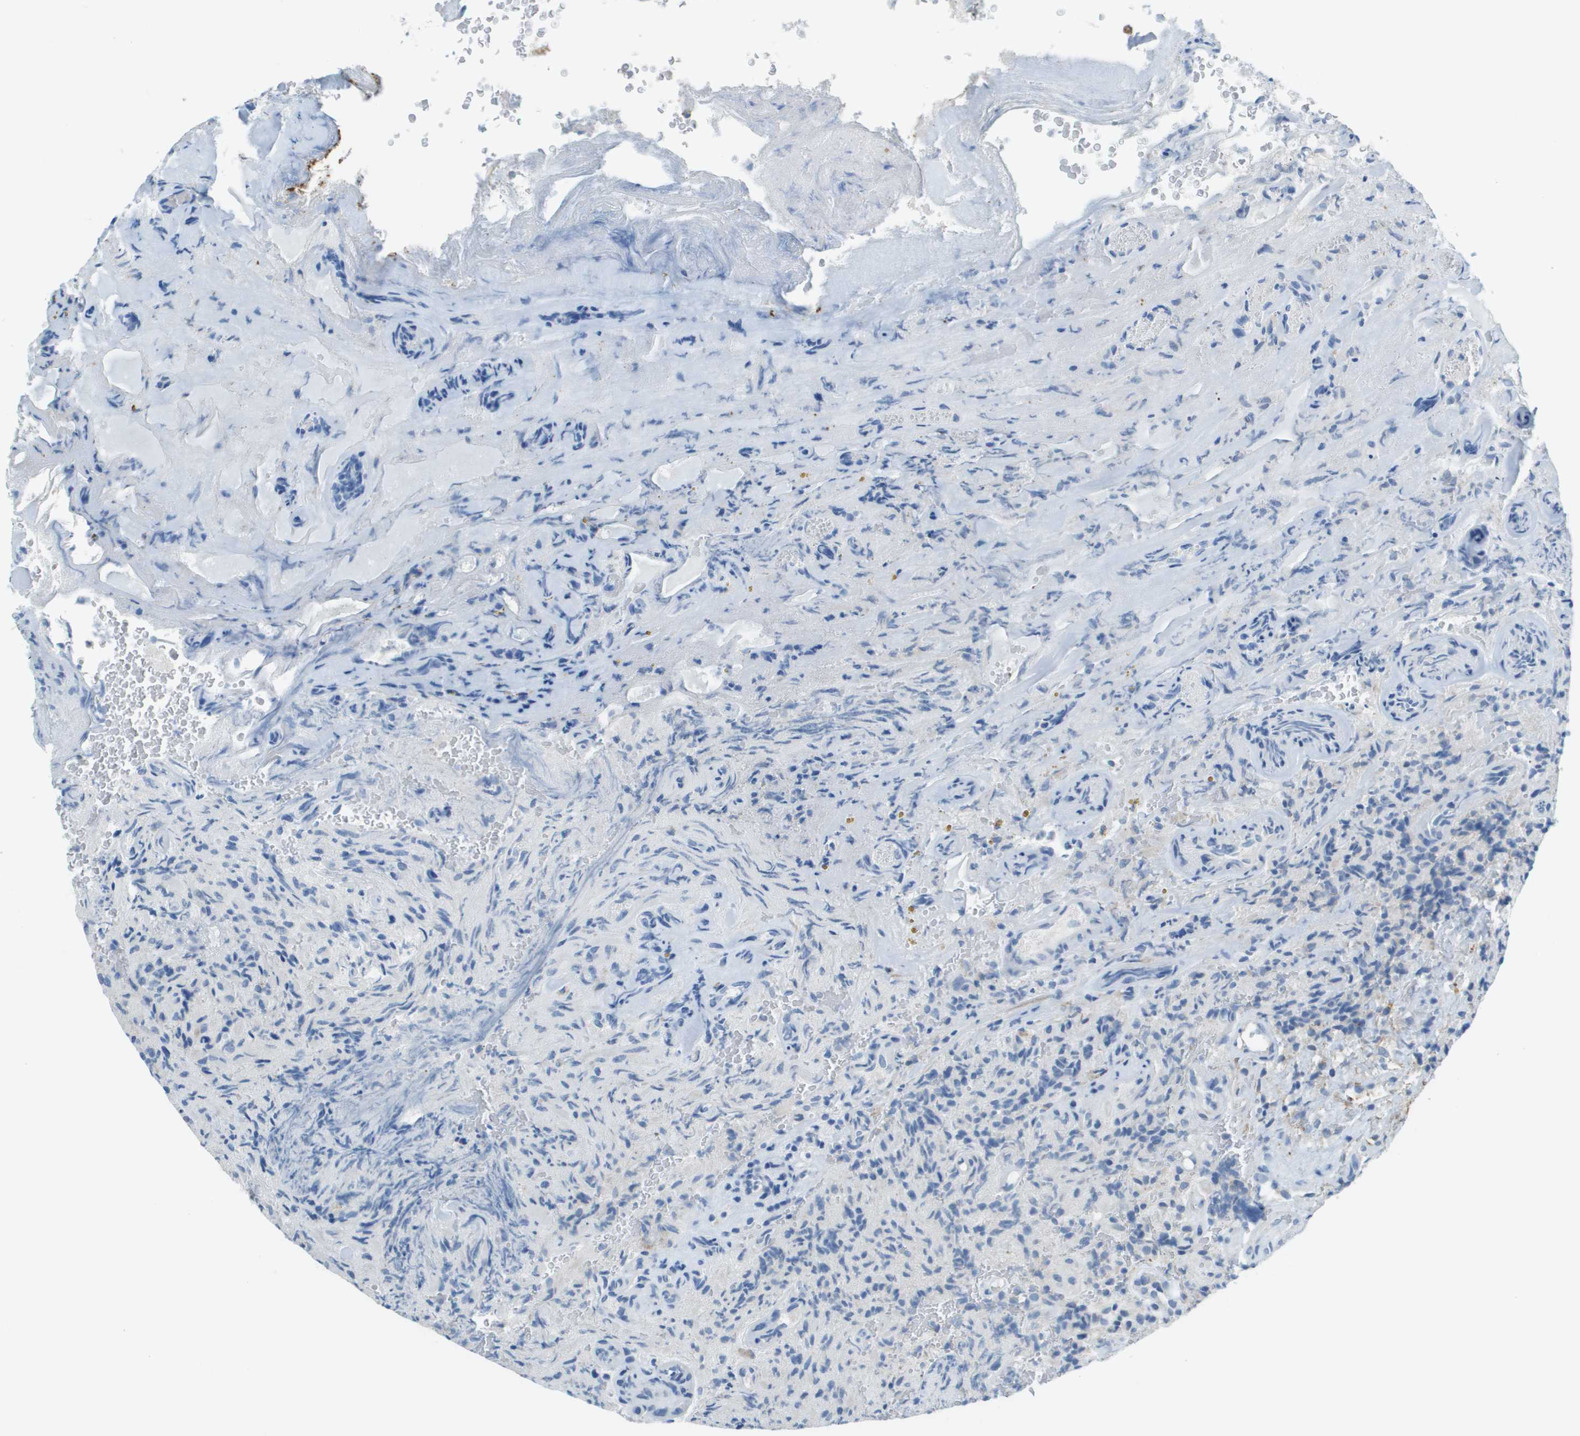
{"staining": {"intensity": "negative", "quantity": "none", "location": "none"}, "tissue": "glioma", "cell_type": "Tumor cells", "image_type": "cancer", "snomed": [{"axis": "morphology", "description": "Glioma, malignant, High grade"}, {"axis": "topography", "description": "Brain"}], "caption": "Protein analysis of glioma reveals no significant staining in tumor cells. The staining was performed using DAB (3,3'-diaminobenzidine) to visualize the protein expression in brown, while the nuclei were stained in blue with hematoxylin (Magnification: 20x).", "gene": "PTGDR2", "patient": {"sex": "male", "age": 71}}